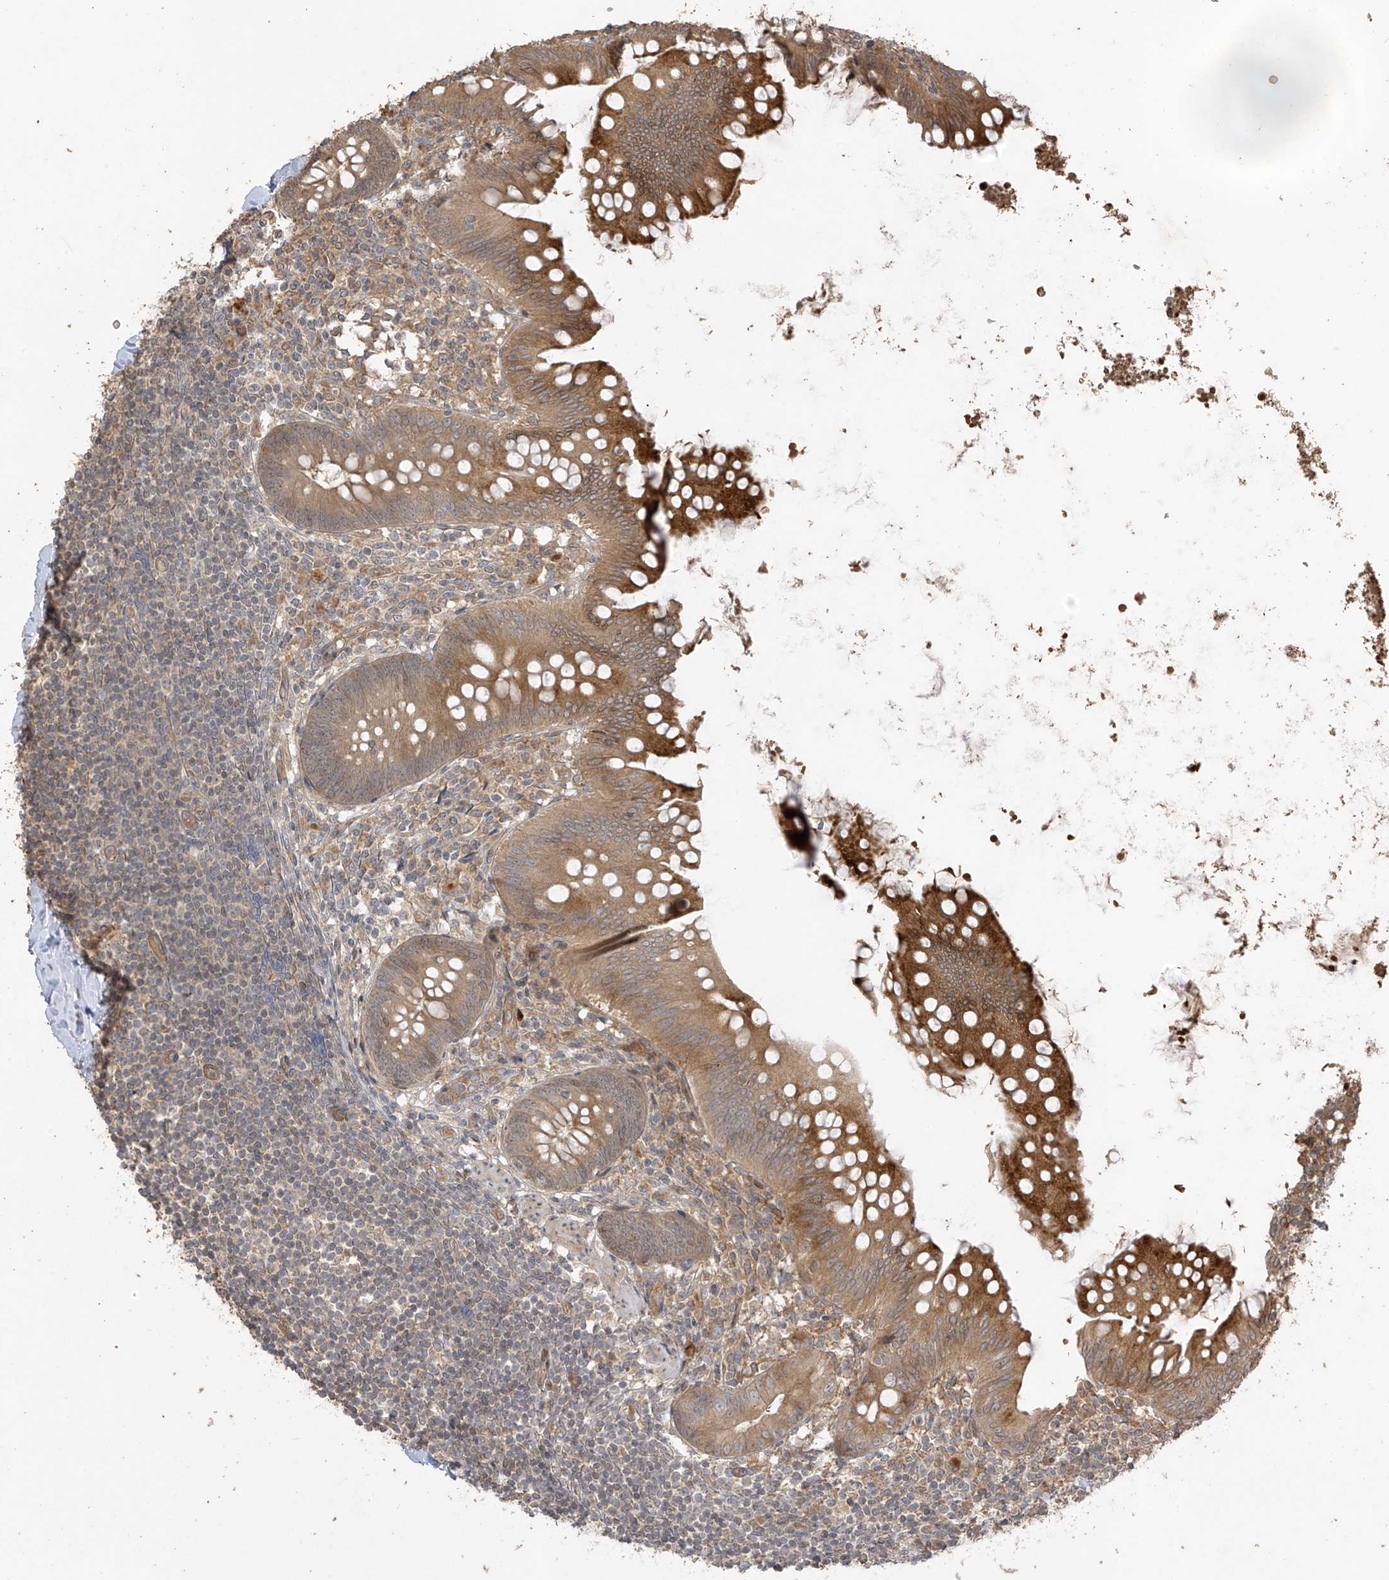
{"staining": {"intensity": "moderate", "quantity": ">75%", "location": "cytoplasmic/membranous"}, "tissue": "appendix", "cell_type": "Glandular cells", "image_type": "normal", "snomed": [{"axis": "morphology", "description": "Normal tissue, NOS"}, {"axis": "topography", "description": "Appendix"}], "caption": "Brown immunohistochemical staining in normal appendix reveals moderate cytoplasmic/membranous positivity in approximately >75% of glandular cells. Nuclei are stained in blue.", "gene": "ZNF653", "patient": {"sex": "female", "age": 62}}